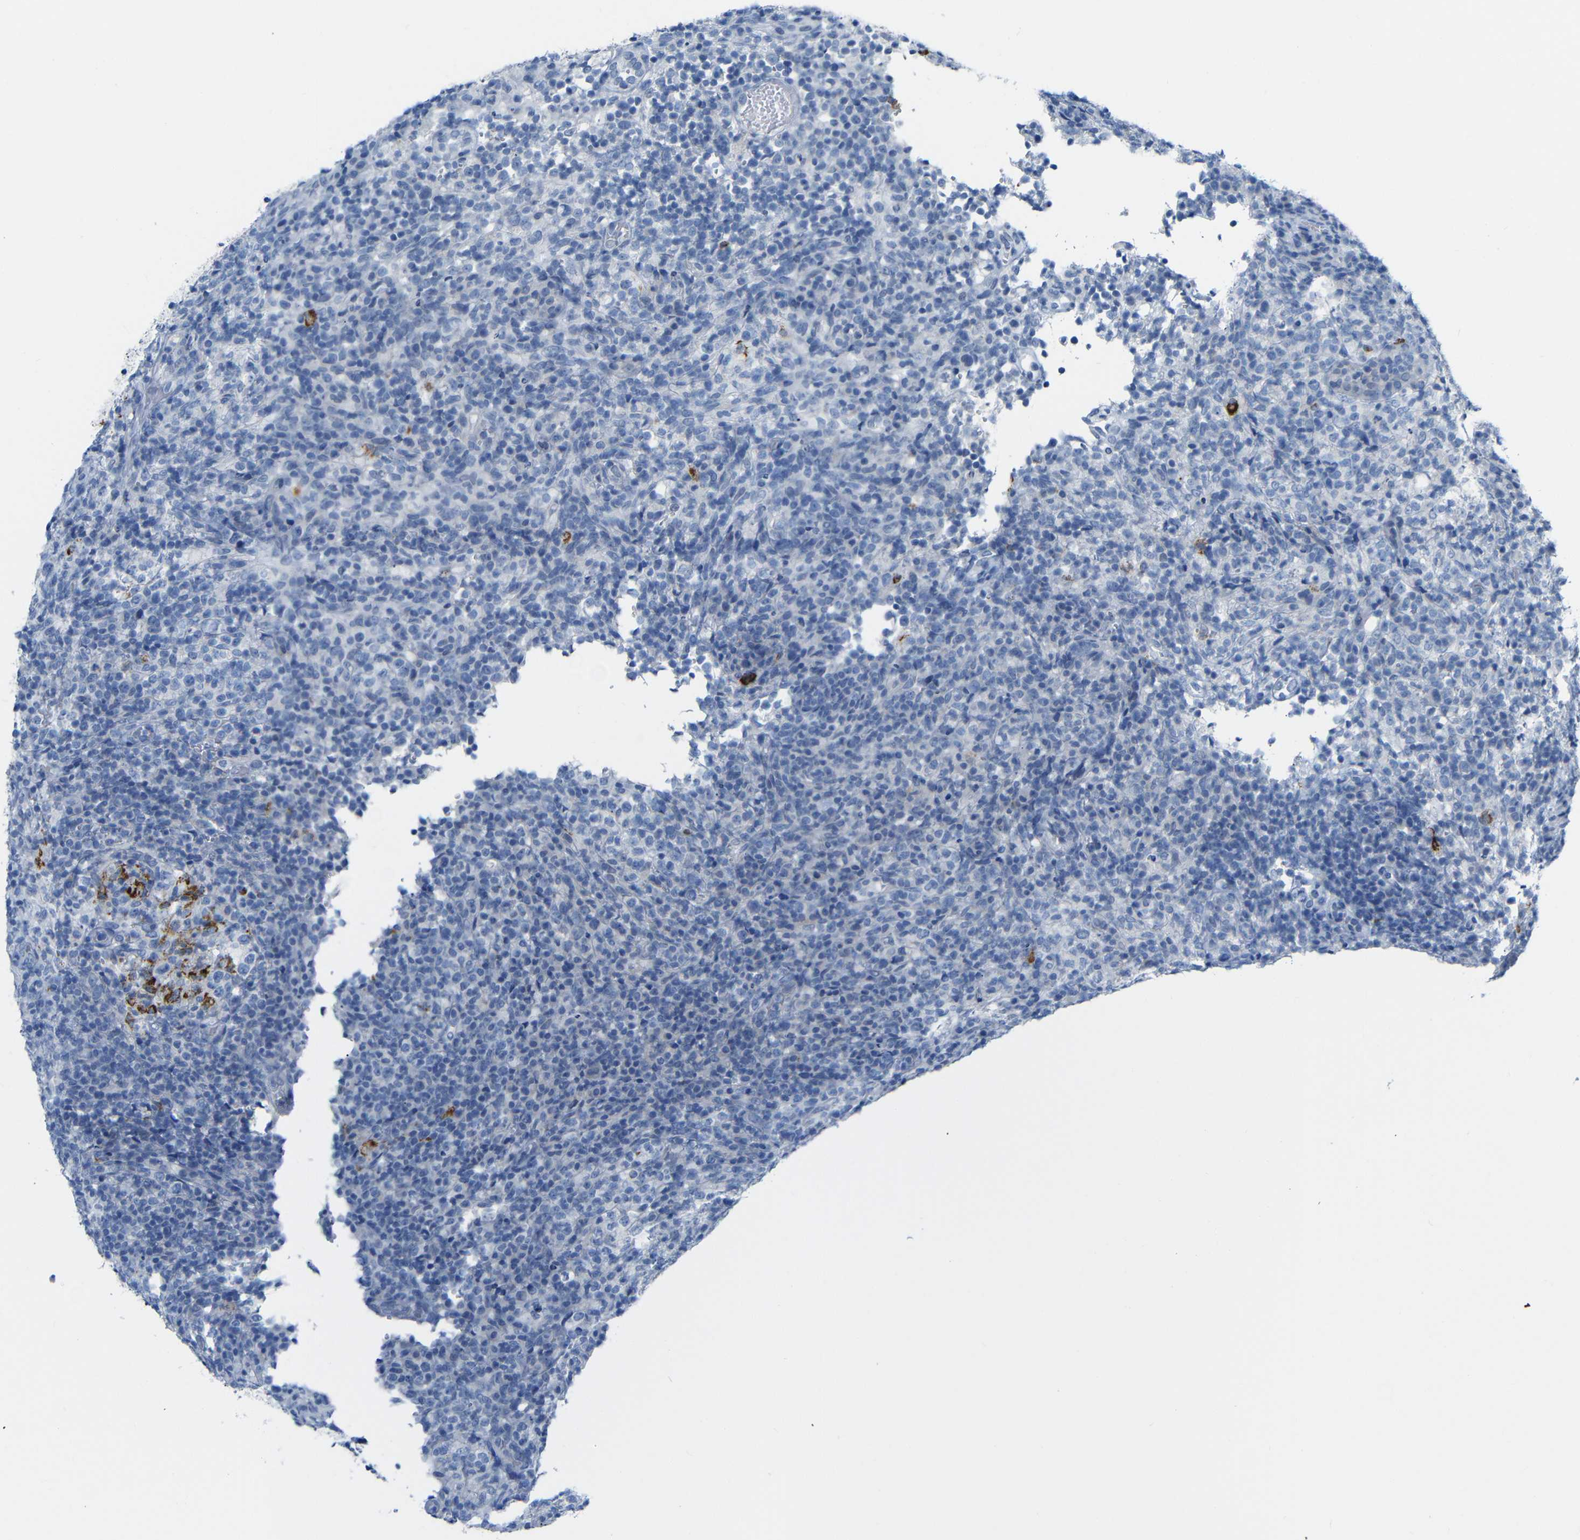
{"staining": {"intensity": "negative", "quantity": "none", "location": "none"}, "tissue": "lymphoma", "cell_type": "Tumor cells", "image_type": "cancer", "snomed": [{"axis": "morphology", "description": "Malignant lymphoma, non-Hodgkin's type, High grade"}, {"axis": "topography", "description": "Lymph node"}], "caption": "An immunohistochemistry photomicrograph of lymphoma is shown. There is no staining in tumor cells of lymphoma.", "gene": "C15orf48", "patient": {"sex": "female", "age": 76}}